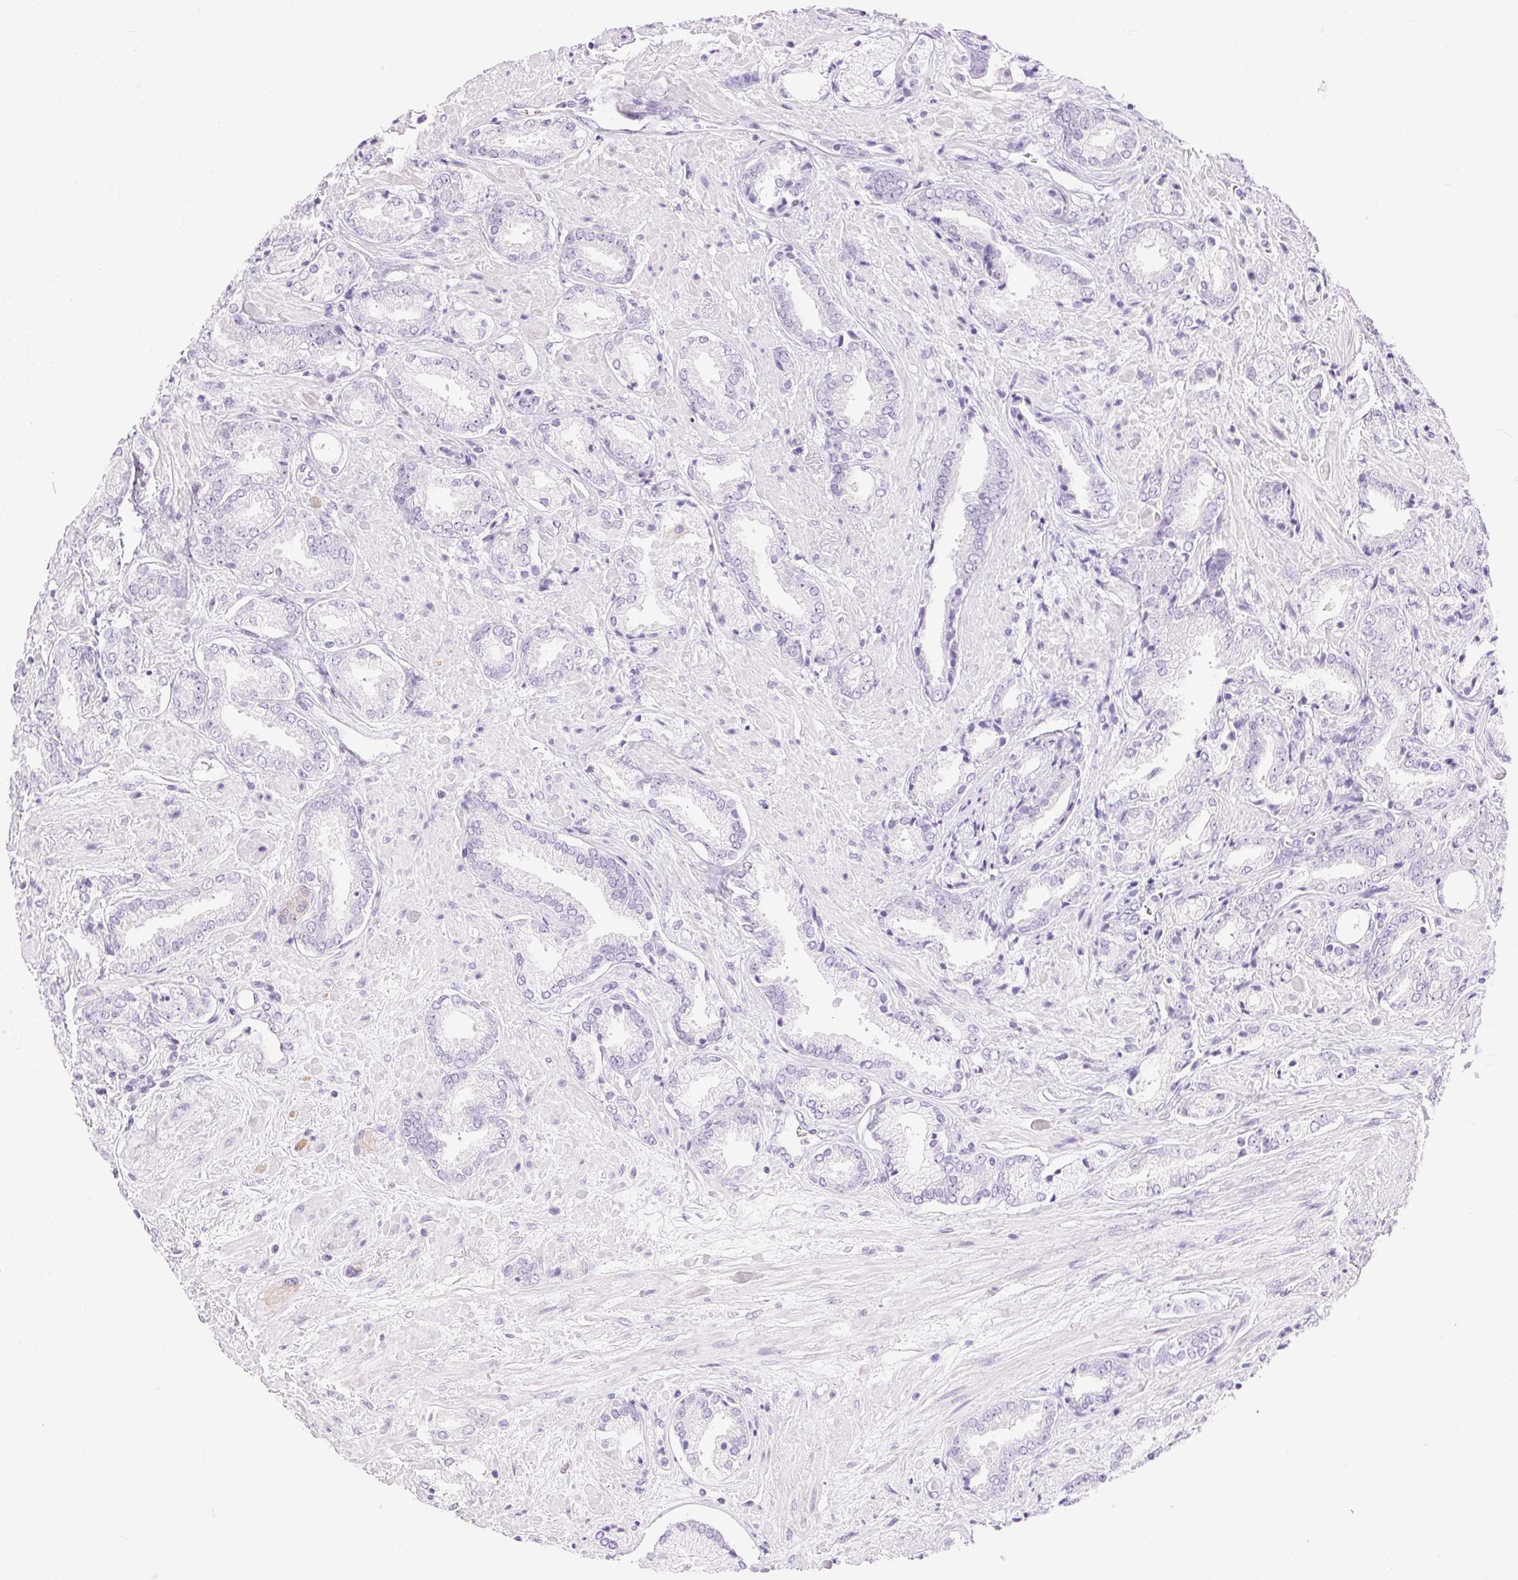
{"staining": {"intensity": "negative", "quantity": "none", "location": "none"}, "tissue": "prostate cancer", "cell_type": "Tumor cells", "image_type": "cancer", "snomed": [{"axis": "morphology", "description": "Adenocarcinoma, High grade"}, {"axis": "topography", "description": "Prostate"}], "caption": "The histopathology image shows no staining of tumor cells in prostate cancer (high-grade adenocarcinoma).", "gene": "C20orf85", "patient": {"sex": "male", "age": 56}}